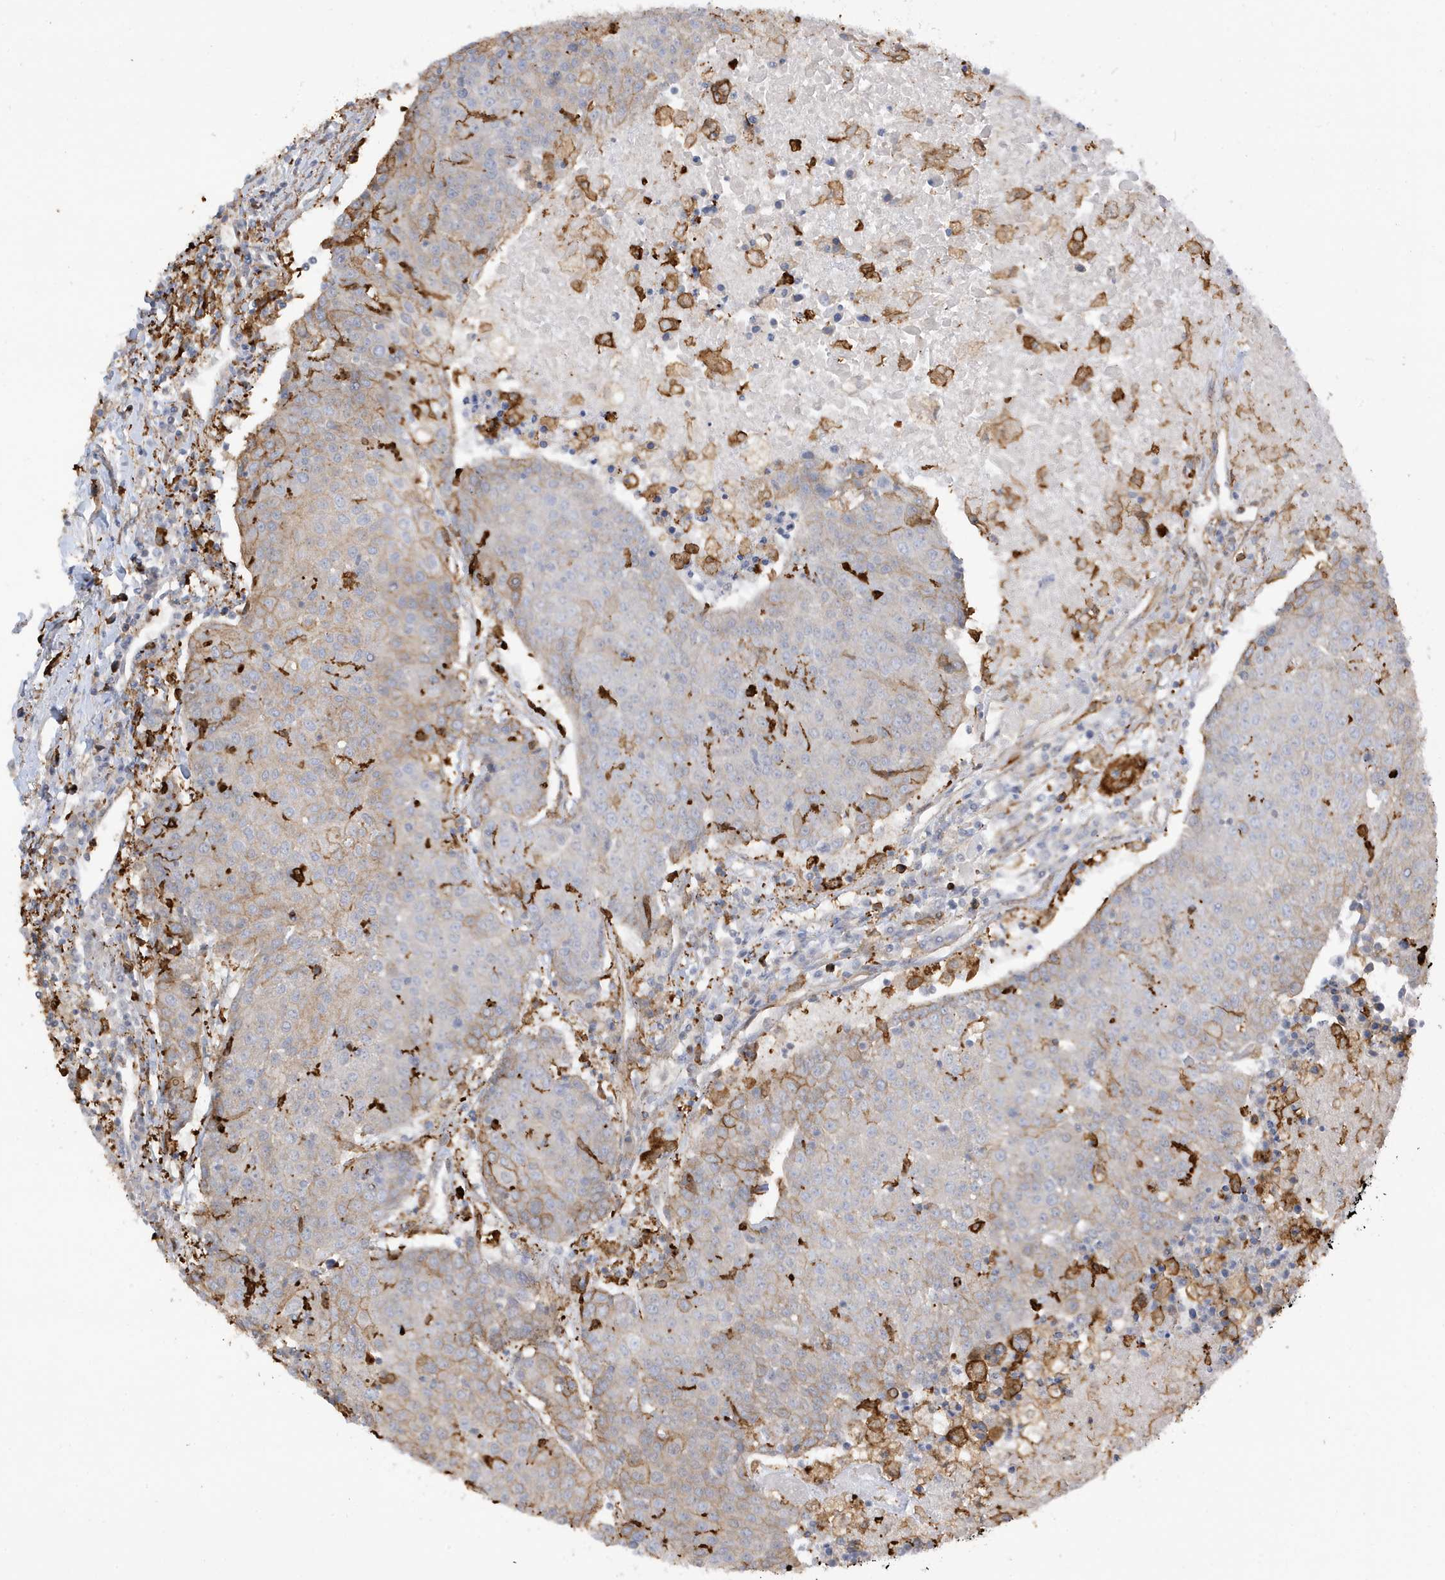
{"staining": {"intensity": "moderate", "quantity": "25%-75%", "location": "cytoplasmic/membranous"}, "tissue": "urothelial cancer", "cell_type": "Tumor cells", "image_type": "cancer", "snomed": [{"axis": "morphology", "description": "Urothelial carcinoma, High grade"}, {"axis": "topography", "description": "Urinary bladder"}], "caption": "Tumor cells show medium levels of moderate cytoplasmic/membranous staining in about 25%-75% of cells in human urothelial carcinoma (high-grade).", "gene": "PHACTR2", "patient": {"sex": "female", "age": 85}}